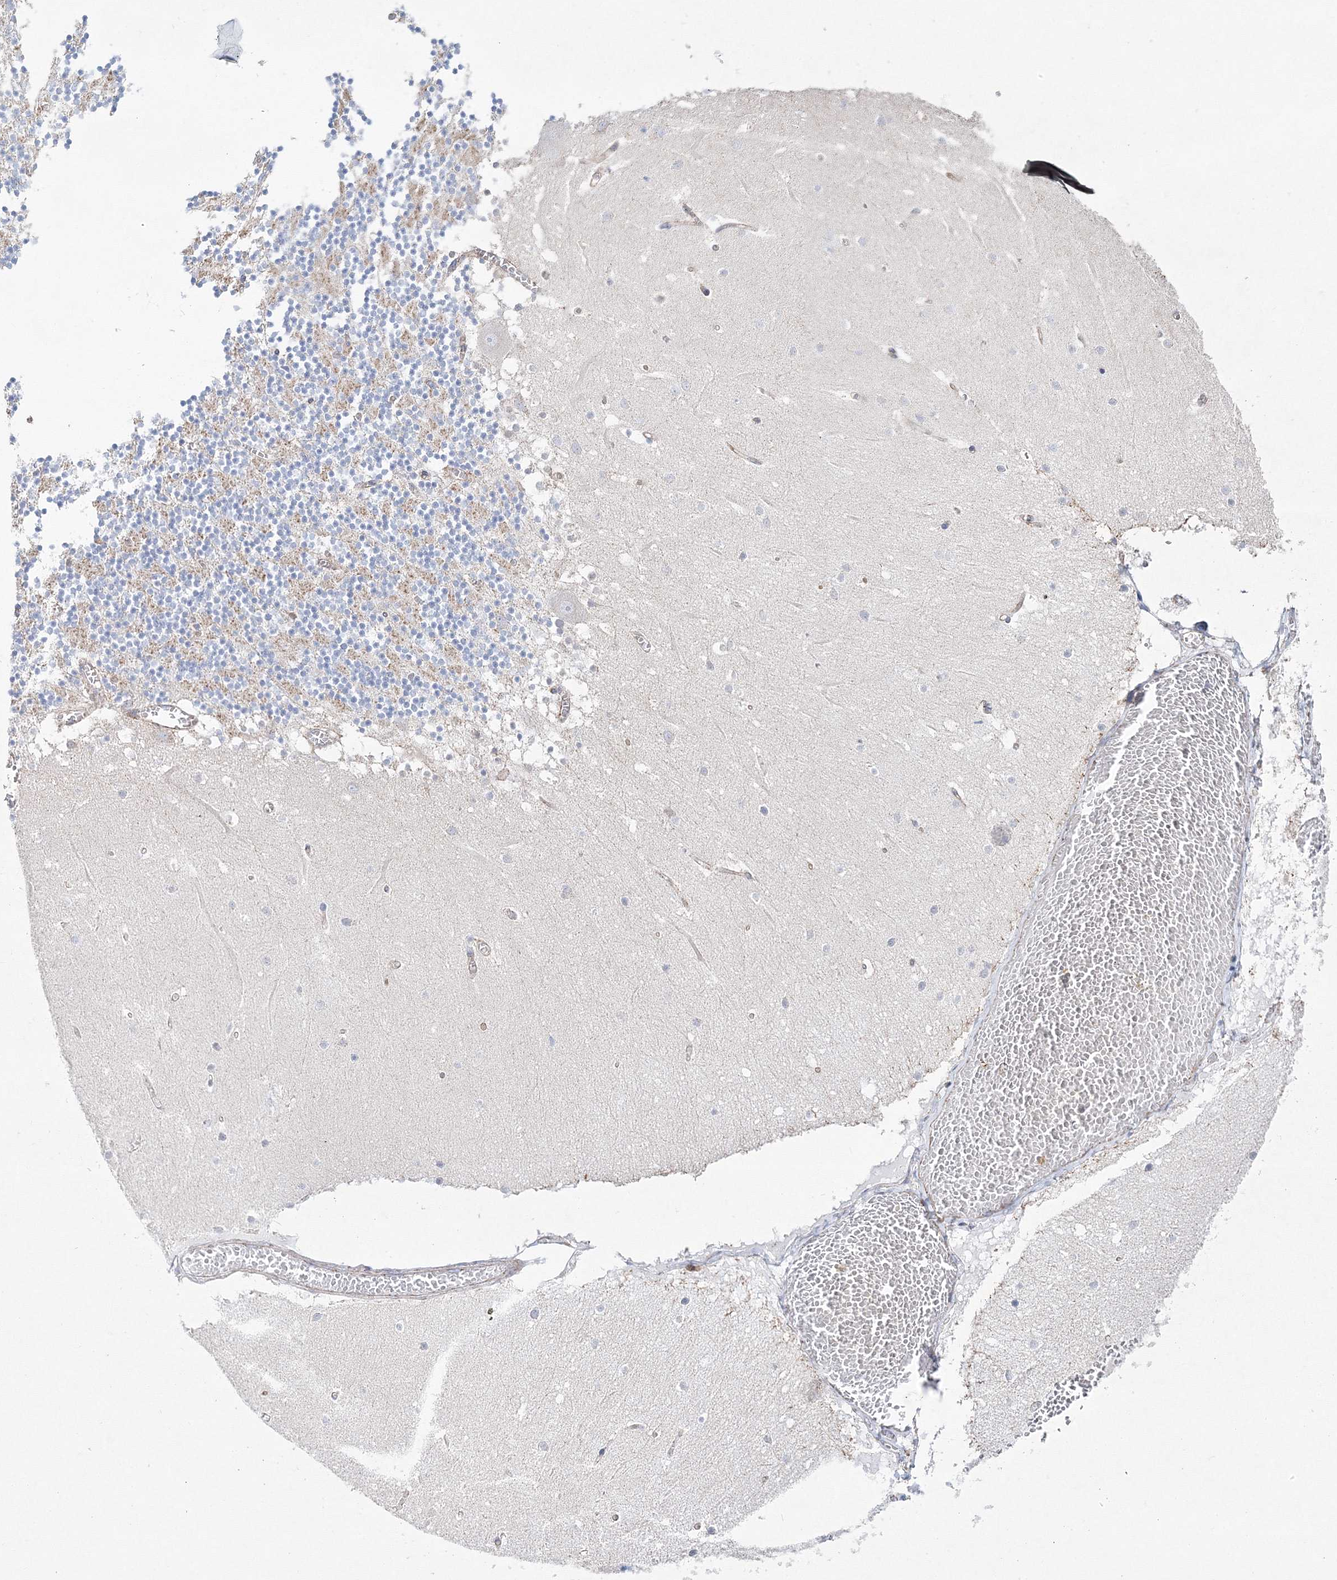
{"staining": {"intensity": "moderate", "quantity": "<25%", "location": "cytoplasmic/membranous"}, "tissue": "cerebellum", "cell_type": "Cells in granular layer", "image_type": "normal", "snomed": [{"axis": "morphology", "description": "Normal tissue, NOS"}, {"axis": "topography", "description": "Cerebellum"}], "caption": "Moderate cytoplasmic/membranous positivity is present in approximately <25% of cells in granular layer in unremarkable cerebellum. The protein of interest is shown in brown color, while the nuclei are stained blue.", "gene": "HIBCH", "patient": {"sex": "female", "age": 28}}